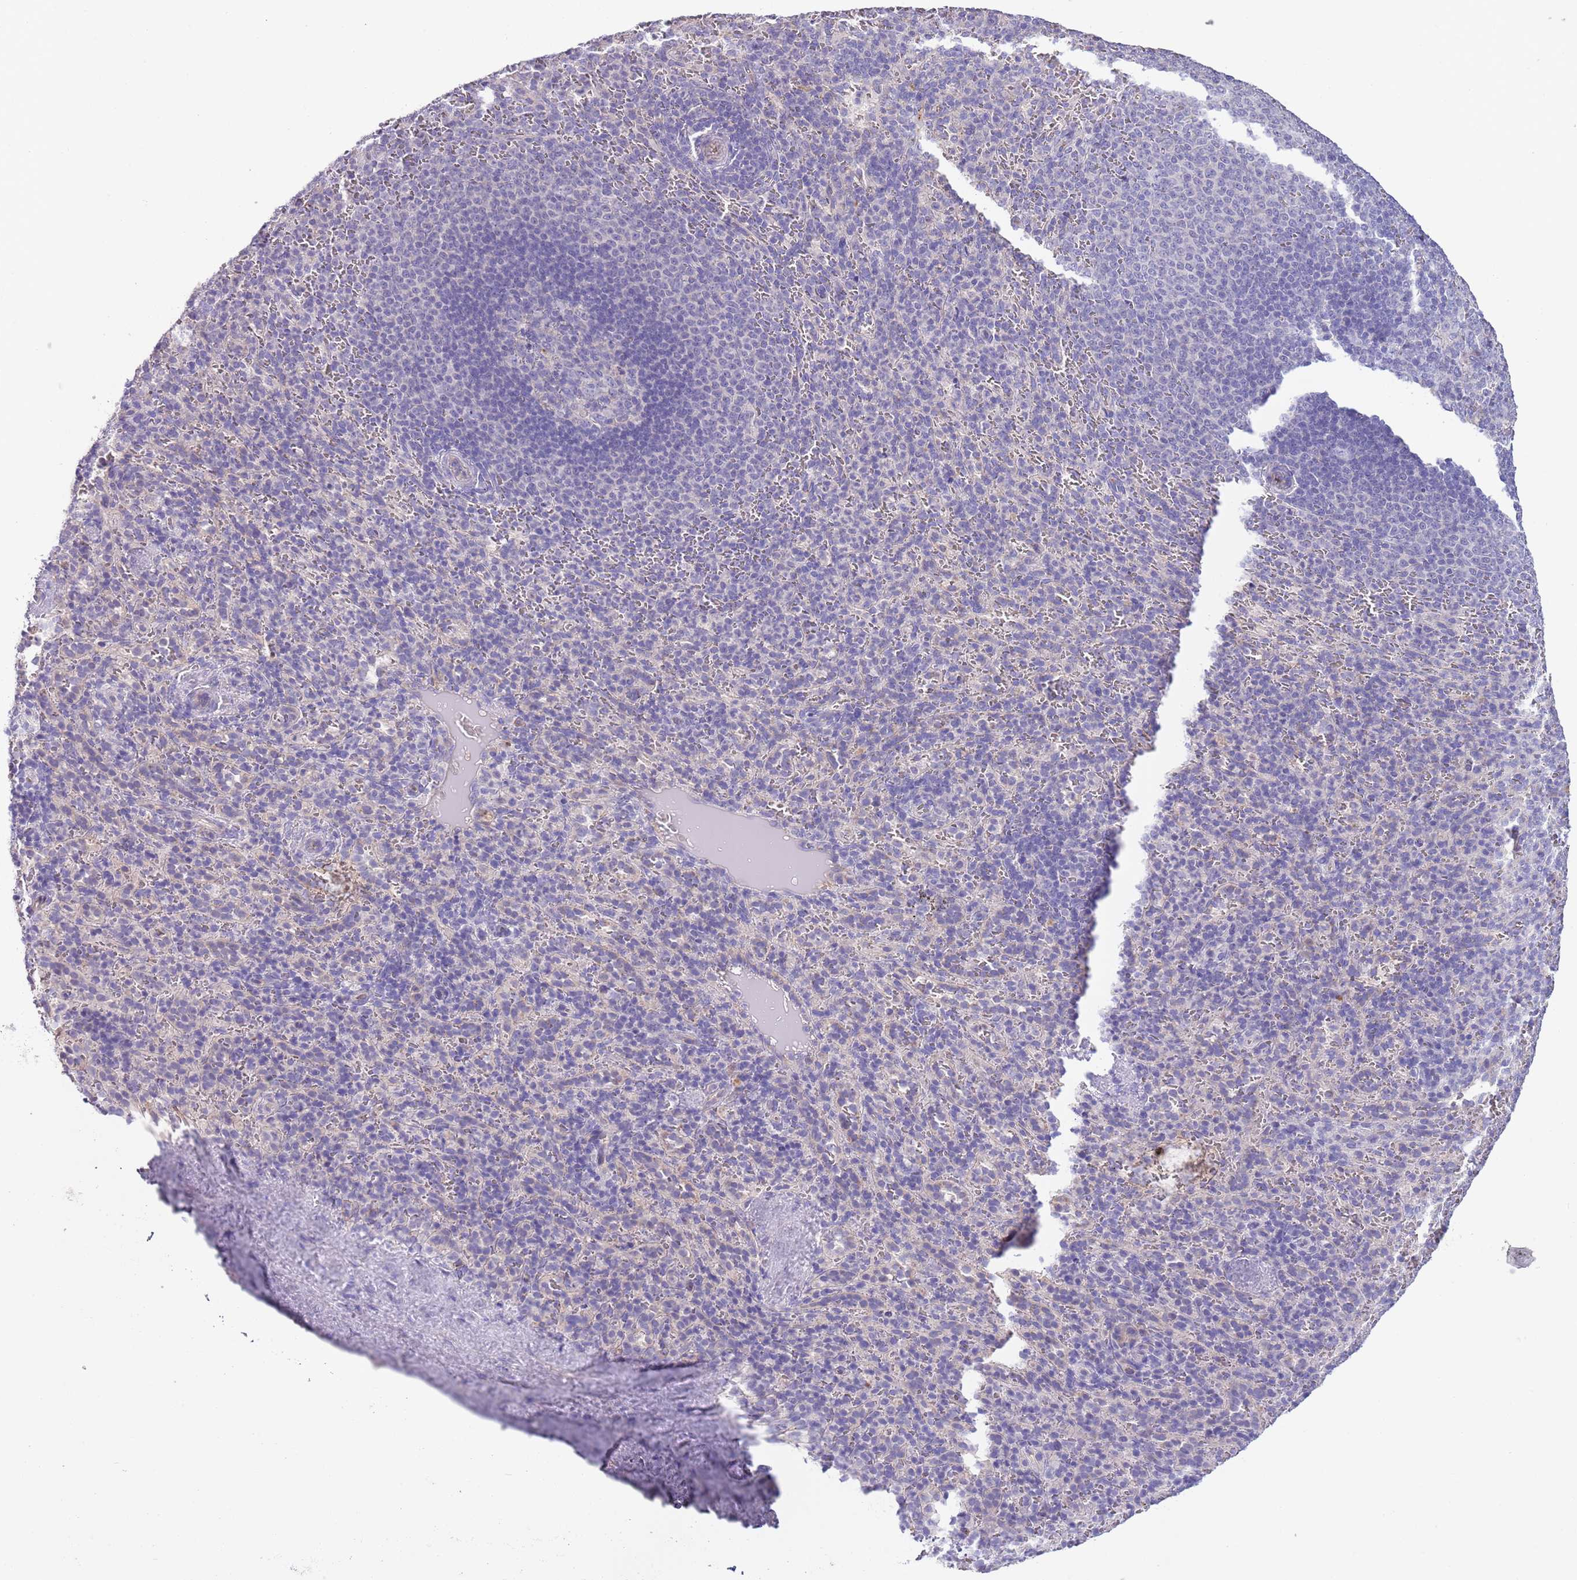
{"staining": {"intensity": "negative", "quantity": "none", "location": "none"}, "tissue": "spleen", "cell_type": "Cells in red pulp", "image_type": "normal", "snomed": [{"axis": "morphology", "description": "Normal tissue, NOS"}, {"axis": "topography", "description": "Spleen"}], "caption": "Immunohistochemistry (IHC) of unremarkable human spleen displays no positivity in cells in red pulp. (DAB (3,3'-diaminobenzidine) immunohistochemistry with hematoxylin counter stain).", "gene": "HES3", "patient": {"sex": "female", "age": 21}}